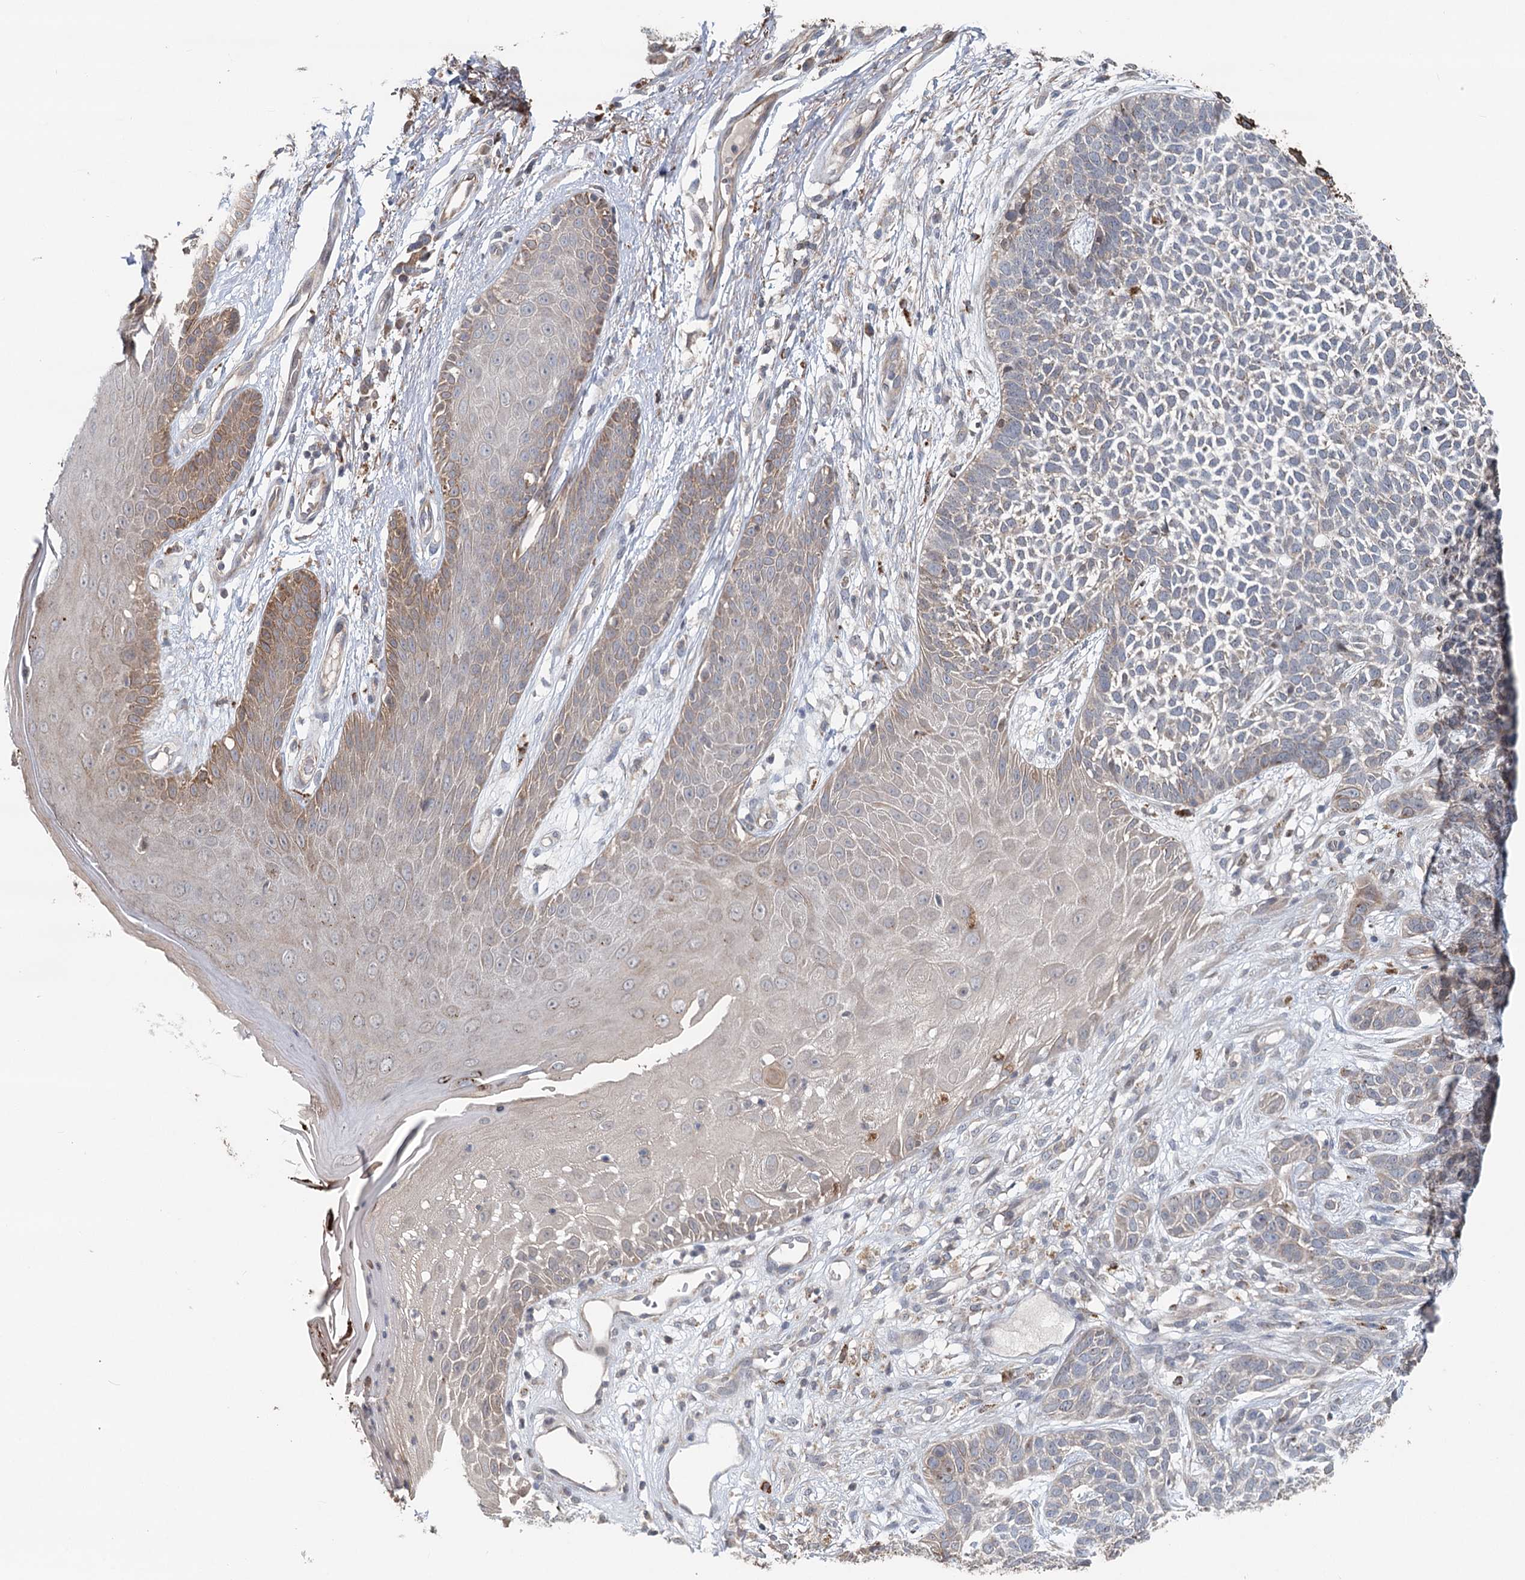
{"staining": {"intensity": "moderate", "quantity": "<25%", "location": "cytoplasmic/membranous"}, "tissue": "skin cancer", "cell_type": "Tumor cells", "image_type": "cancer", "snomed": [{"axis": "morphology", "description": "Basal cell carcinoma"}, {"axis": "topography", "description": "Skin"}], "caption": "The histopathology image shows staining of skin cancer, revealing moderate cytoplasmic/membranous protein staining (brown color) within tumor cells. (IHC, brightfield microscopy, high magnification).", "gene": "RNF111", "patient": {"sex": "female", "age": 84}}